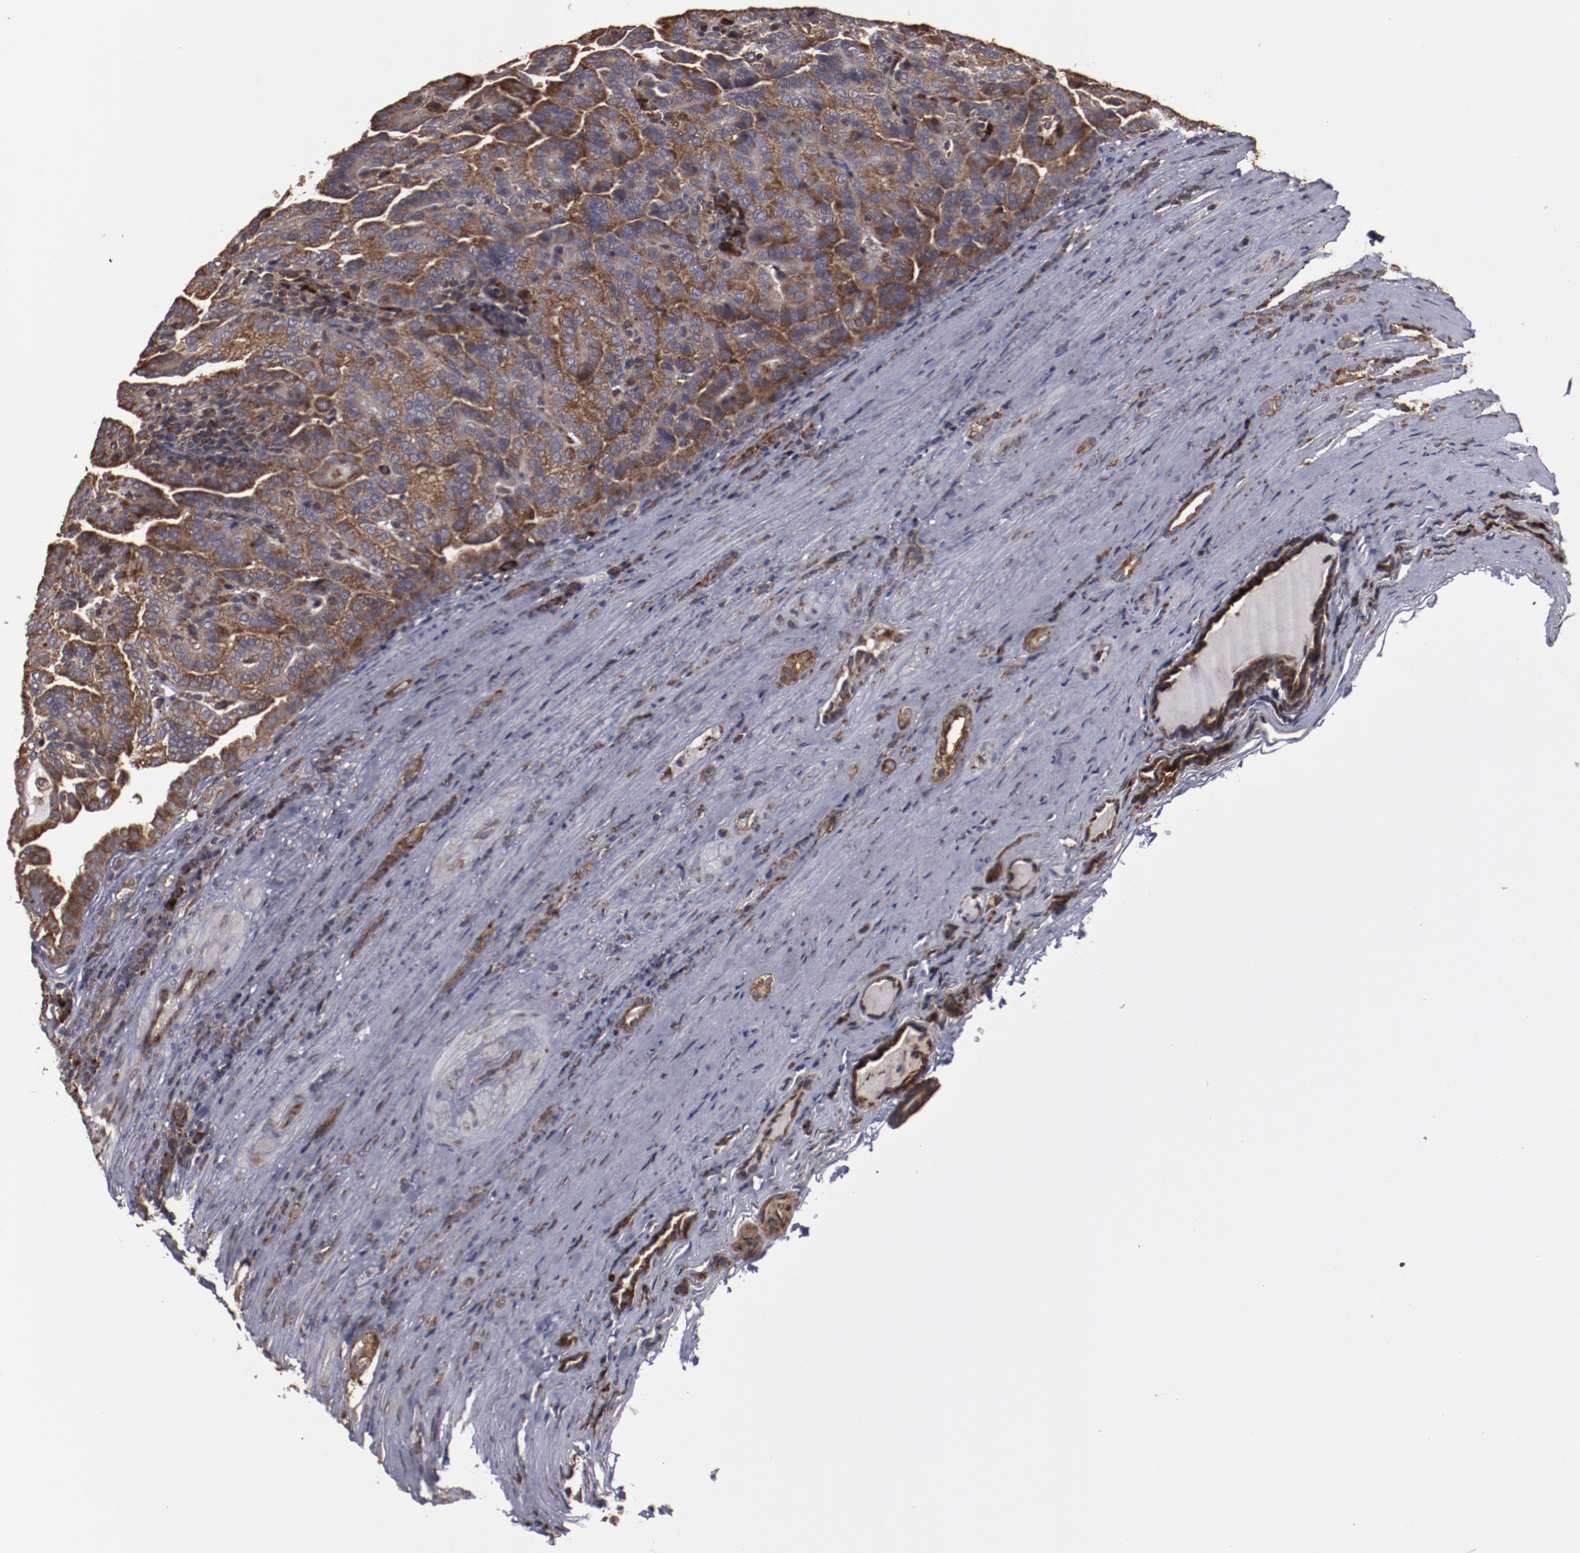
{"staining": {"intensity": "strong", "quantity": ">75%", "location": "cytoplasmic/membranous"}, "tissue": "renal cancer", "cell_type": "Tumor cells", "image_type": "cancer", "snomed": [{"axis": "morphology", "description": "Adenocarcinoma, NOS"}, {"axis": "topography", "description": "Kidney"}], "caption": "Human adenocarcinoma (renal) stained for a protein (brown) reveals strong cytoplasmic/membranous positive expression in approximately >75% of tumor cells.", "gene": "RPS4Y1", "patient": {"sex": "male", "age": 61}}